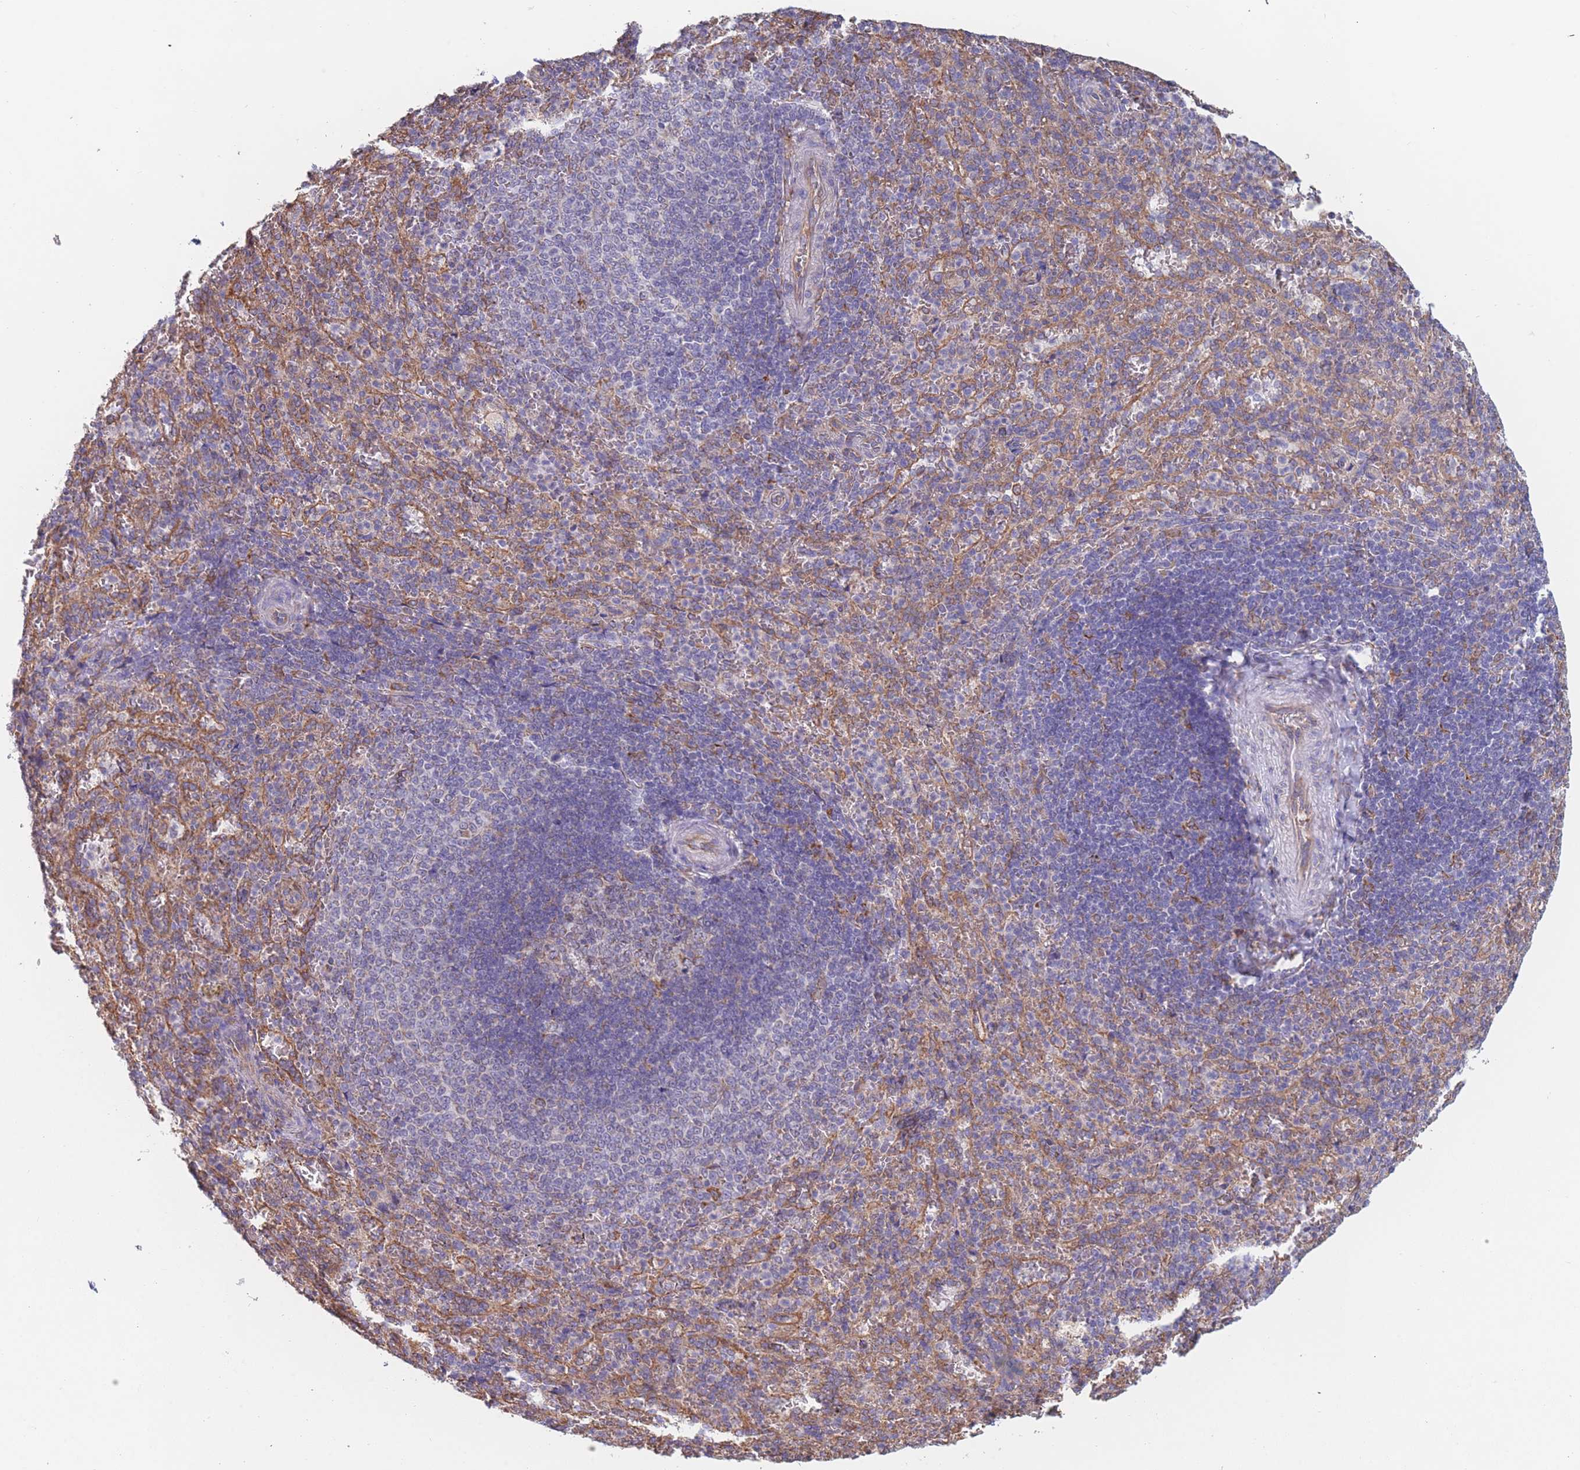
{"staining": {"intensity": "negative", "quantity": "none", "location": "none"}, "tissue": "spleen", "cell_type": "Cells in red pulp", "image_type": "normal", "snomed": [{"axis": "morphology", "description": "Normal tissue, NOS"}, {"axis": "topography", "description": "Spleen"}], "caption": "The micrograph shows no significant positivity in cells in red pulp of spleen. Brightfield microscopy of IHC stained with DAB (brown) and hematoxylin (blue), captured at high magnification.", "gene": "OR7C2", "patient": {"sex": "female", "age": 21}}